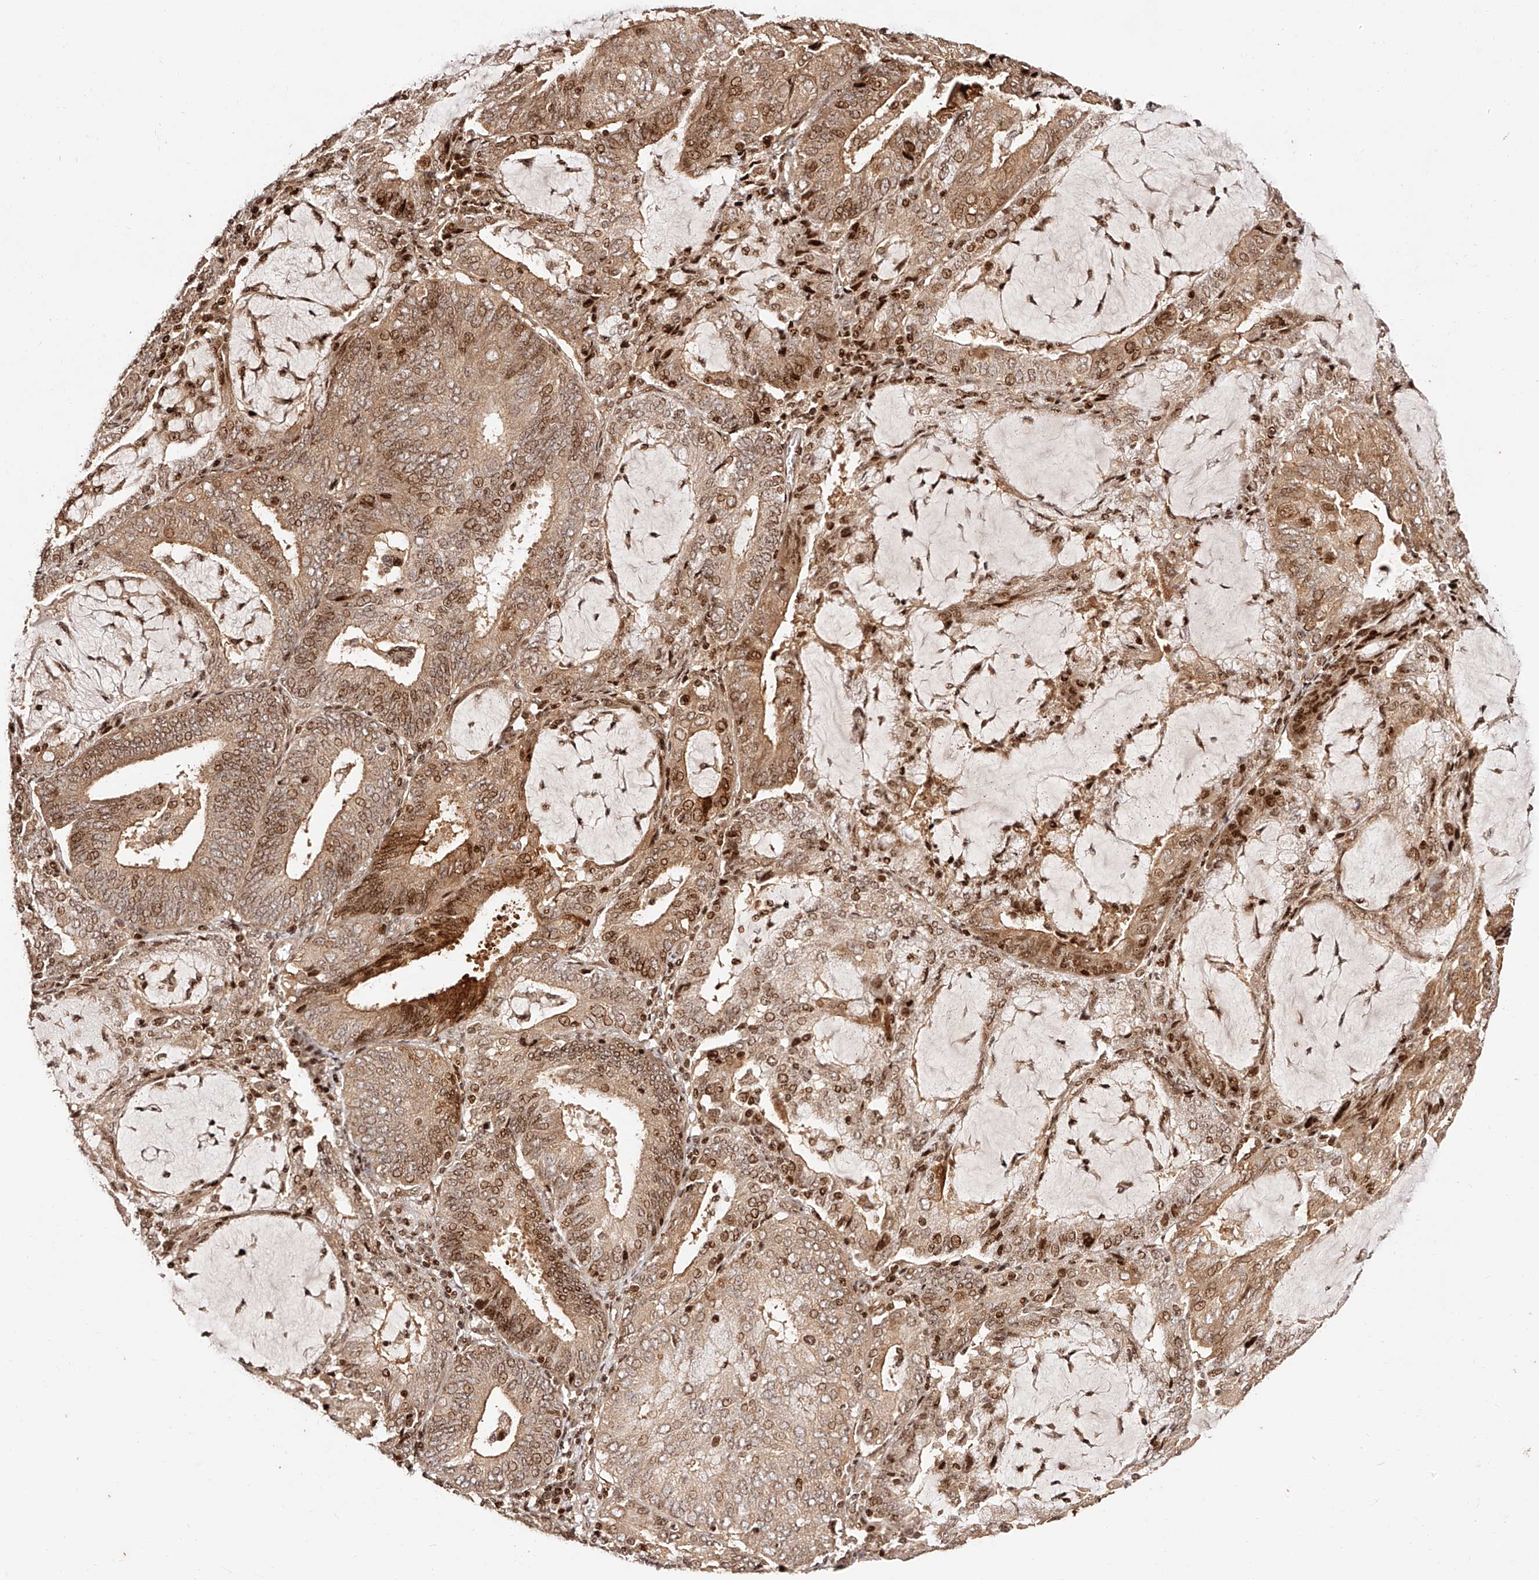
{"staining": {"intensity": "moderate", "quantity": ">75%", "location": "cytoplasmic/membranous,nuclear"}, "tissue": "endometrial cancer", "cell_type": "Tumor cells", "image_type": "cancer", "snomed": [{"axis": "morphology", "description": "Adenocarcinoma, NOS"}, {"axis": "topography", "description": "Endometrium"}], "caption": "Immunohistochemical staining of endometrial cancer (adenocarcinoma) reveals moderate cytoplasmic/membranous and nuclear protein positivity in approximately >75% of tumor cells. (DAB (3,3'-diaminobenzidine) IHC with brightfield microscopy, high magnification).", "gene": "PFDN2", "patient": {"sex": "female", "age": 81}}